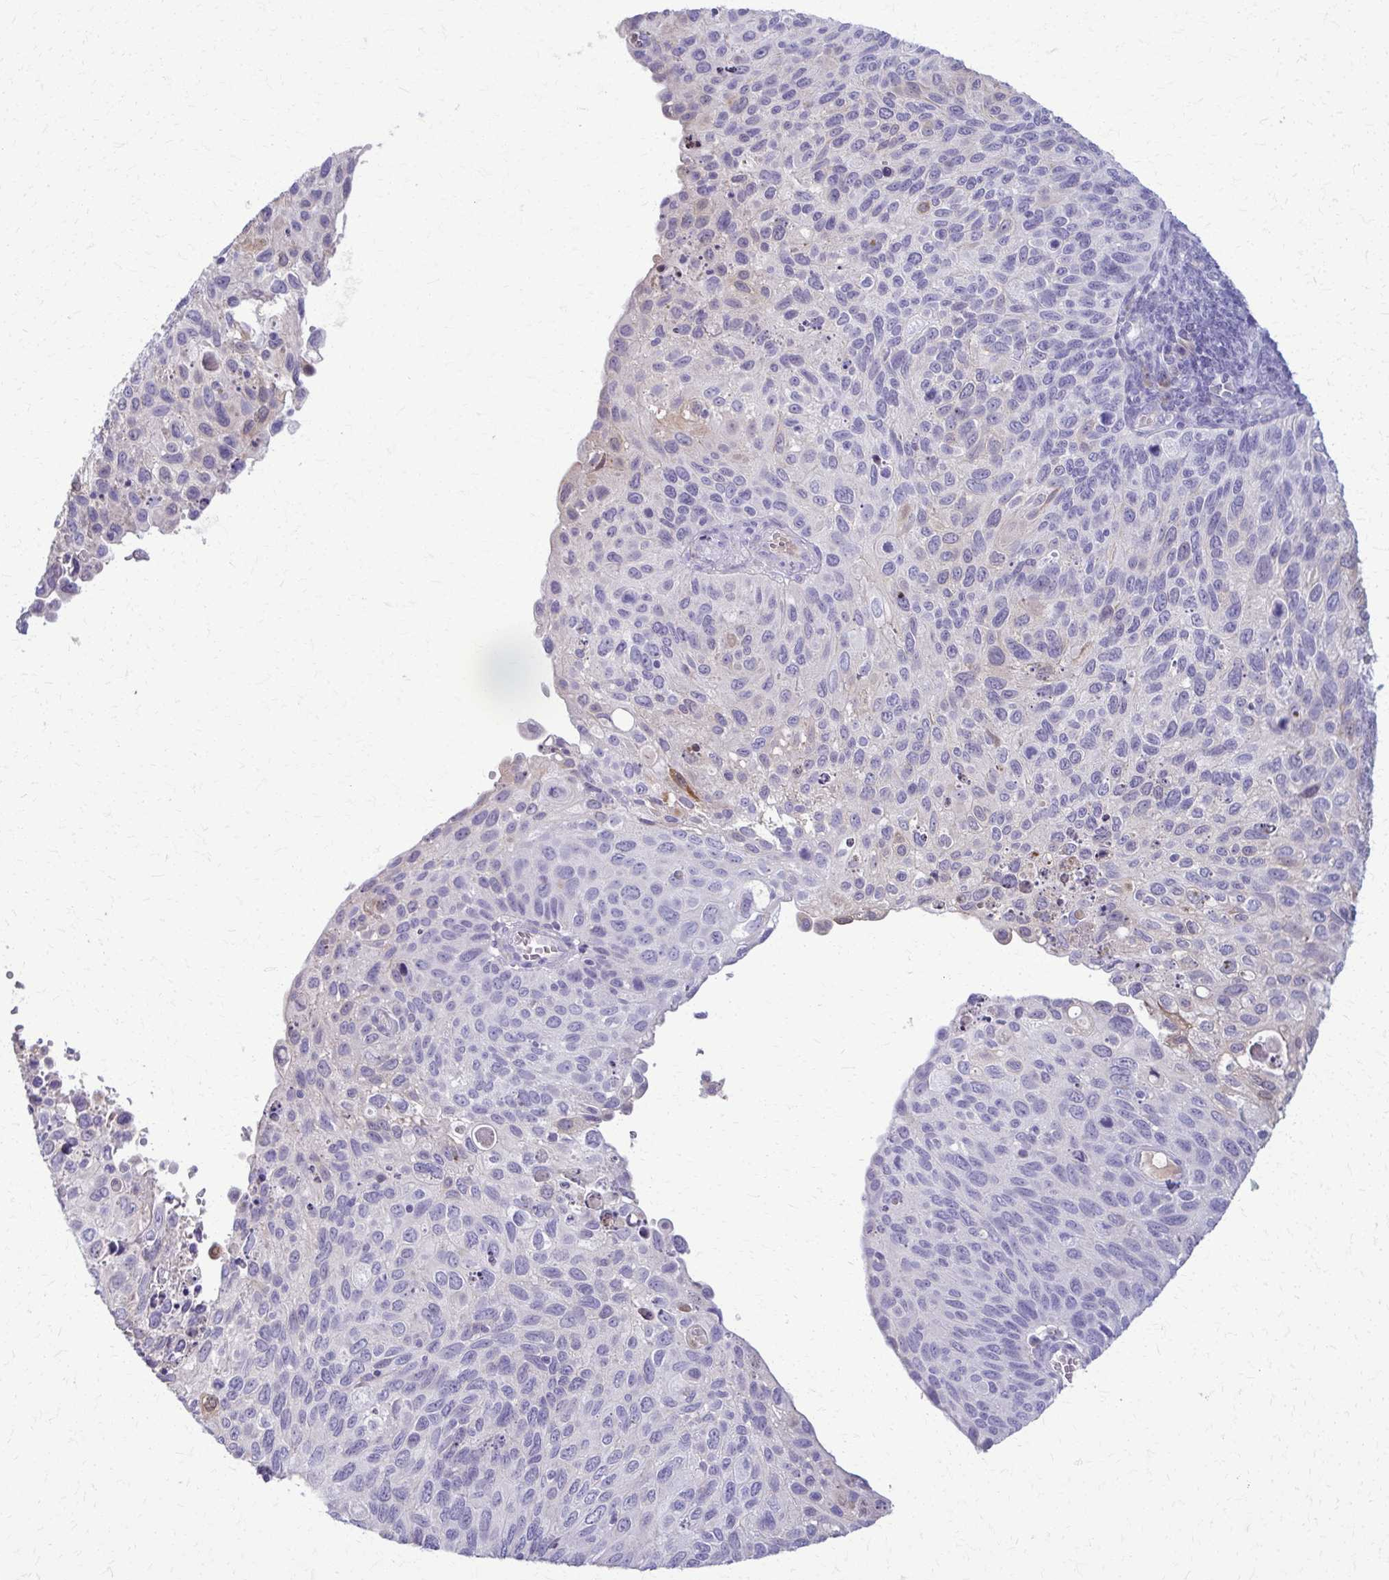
{"staining": {"intensity": "negative", "quantity": "none", "location": "none"}, "tissue": "cervical cancer", "cell_type": "Tumor cells", "image_type": "cancer", "snomed": [{"axis": "morphology", "description": "Squamous cell carcinoma, NOS"}, {"axis": "topography", "description": "Cervix"}], "caption": "Protein analysis of squamous cell carcinoma (cervical) displays no significant expression in tumor cells.", "gene": "OR4M1", "patient": {"sex": "female", "age": 70}}